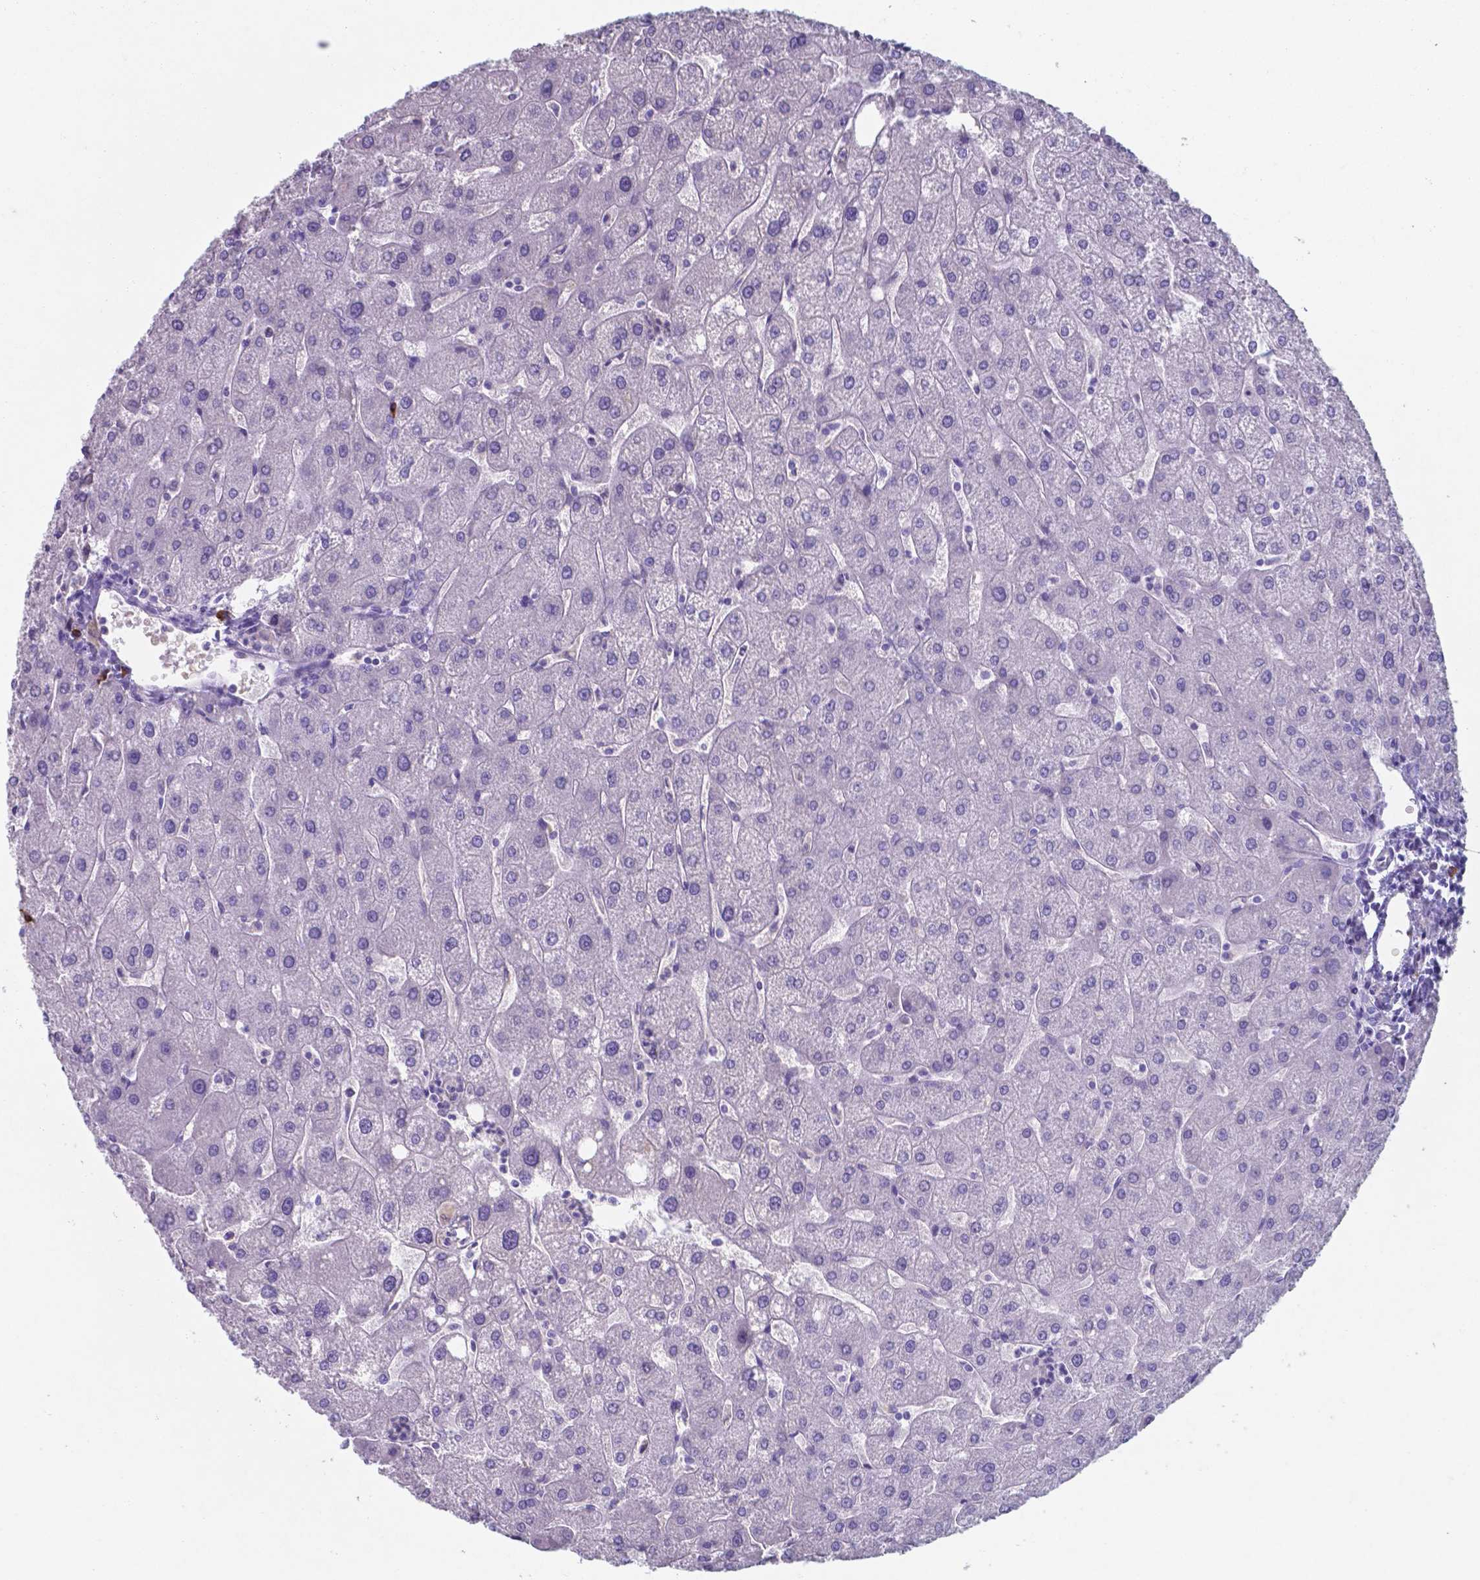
{"staining": {"intensity": "negative", "quantity": "none", "location": "none"}, "tissue": "liver", "cell_type": "Cholangiocytes", "image_type": "normal", "snomed": [{"axis": "morphology", "description": "Normal tissue, NOS"}, {"axis": "topography", "description": "Liver"}], "caption": "The histopathology image shows no staining of cholangiocytes in unremarkable liver. (IHC, brightfield microscopy, high magnification).", "gene": "UBE2J1", "patient": {"sex": "male", "age": 67}}